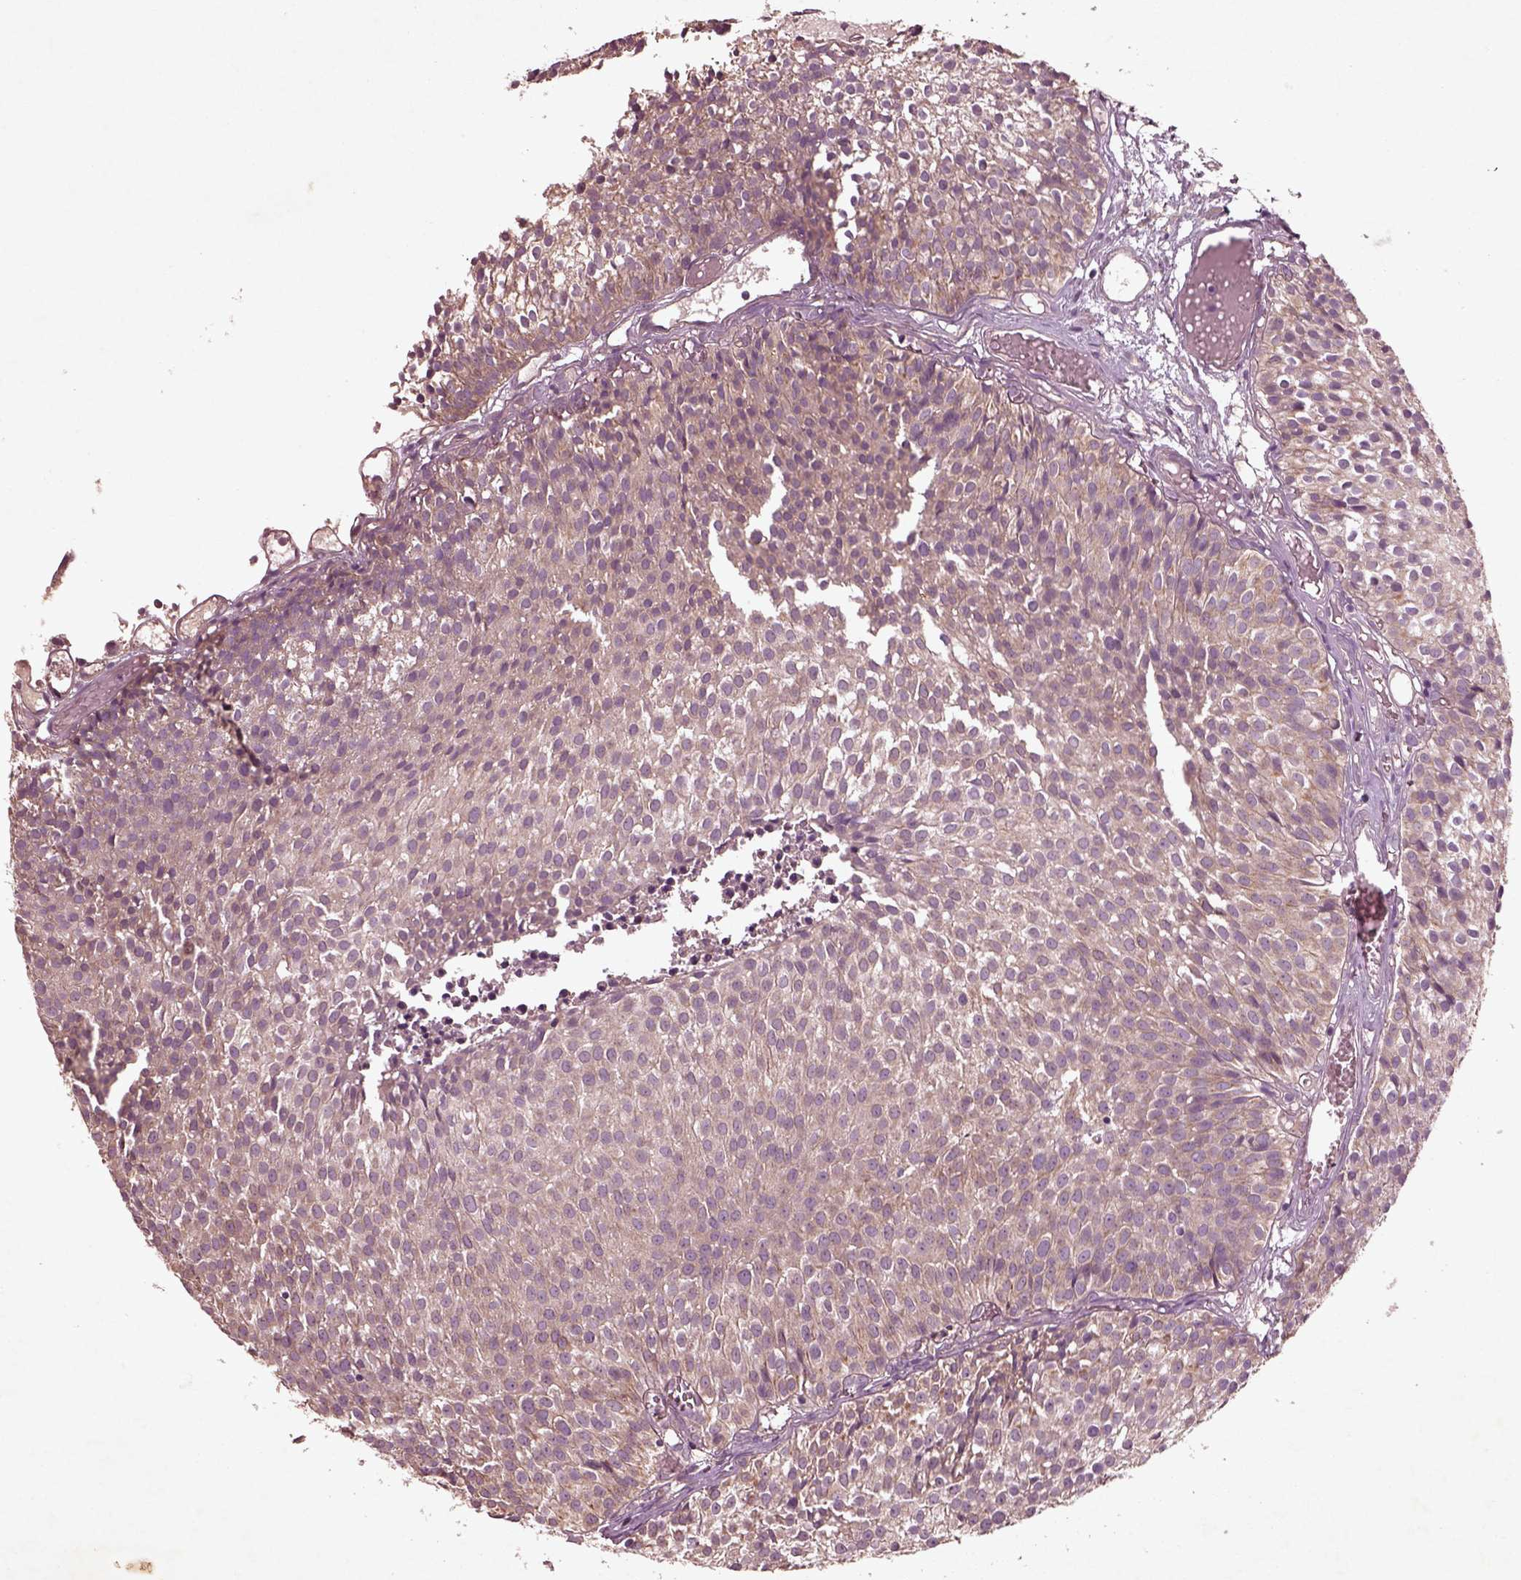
{"staining": {"intensity": "weak", "quantity": ">75%", "location": "cytoplasmic/membranous"}, "tissue": "urothelial cancer", "cell_type": "Tumor cells", "image_type": "cancer", "snomed": [{"axis": "morphology", "description": "Urothelial carcinoma, Low grade"}, {"axis": "topography", "description": "Urinary bladder"}], "caption": "Immunohistochemical staining of urothelial cancer demonstrates low levels of weak cytoplasmic/membranous protein positivity in about >75% of tumor cells.", "gene": "FAM234A", "patient": {"sex": "male", "age": 63}}